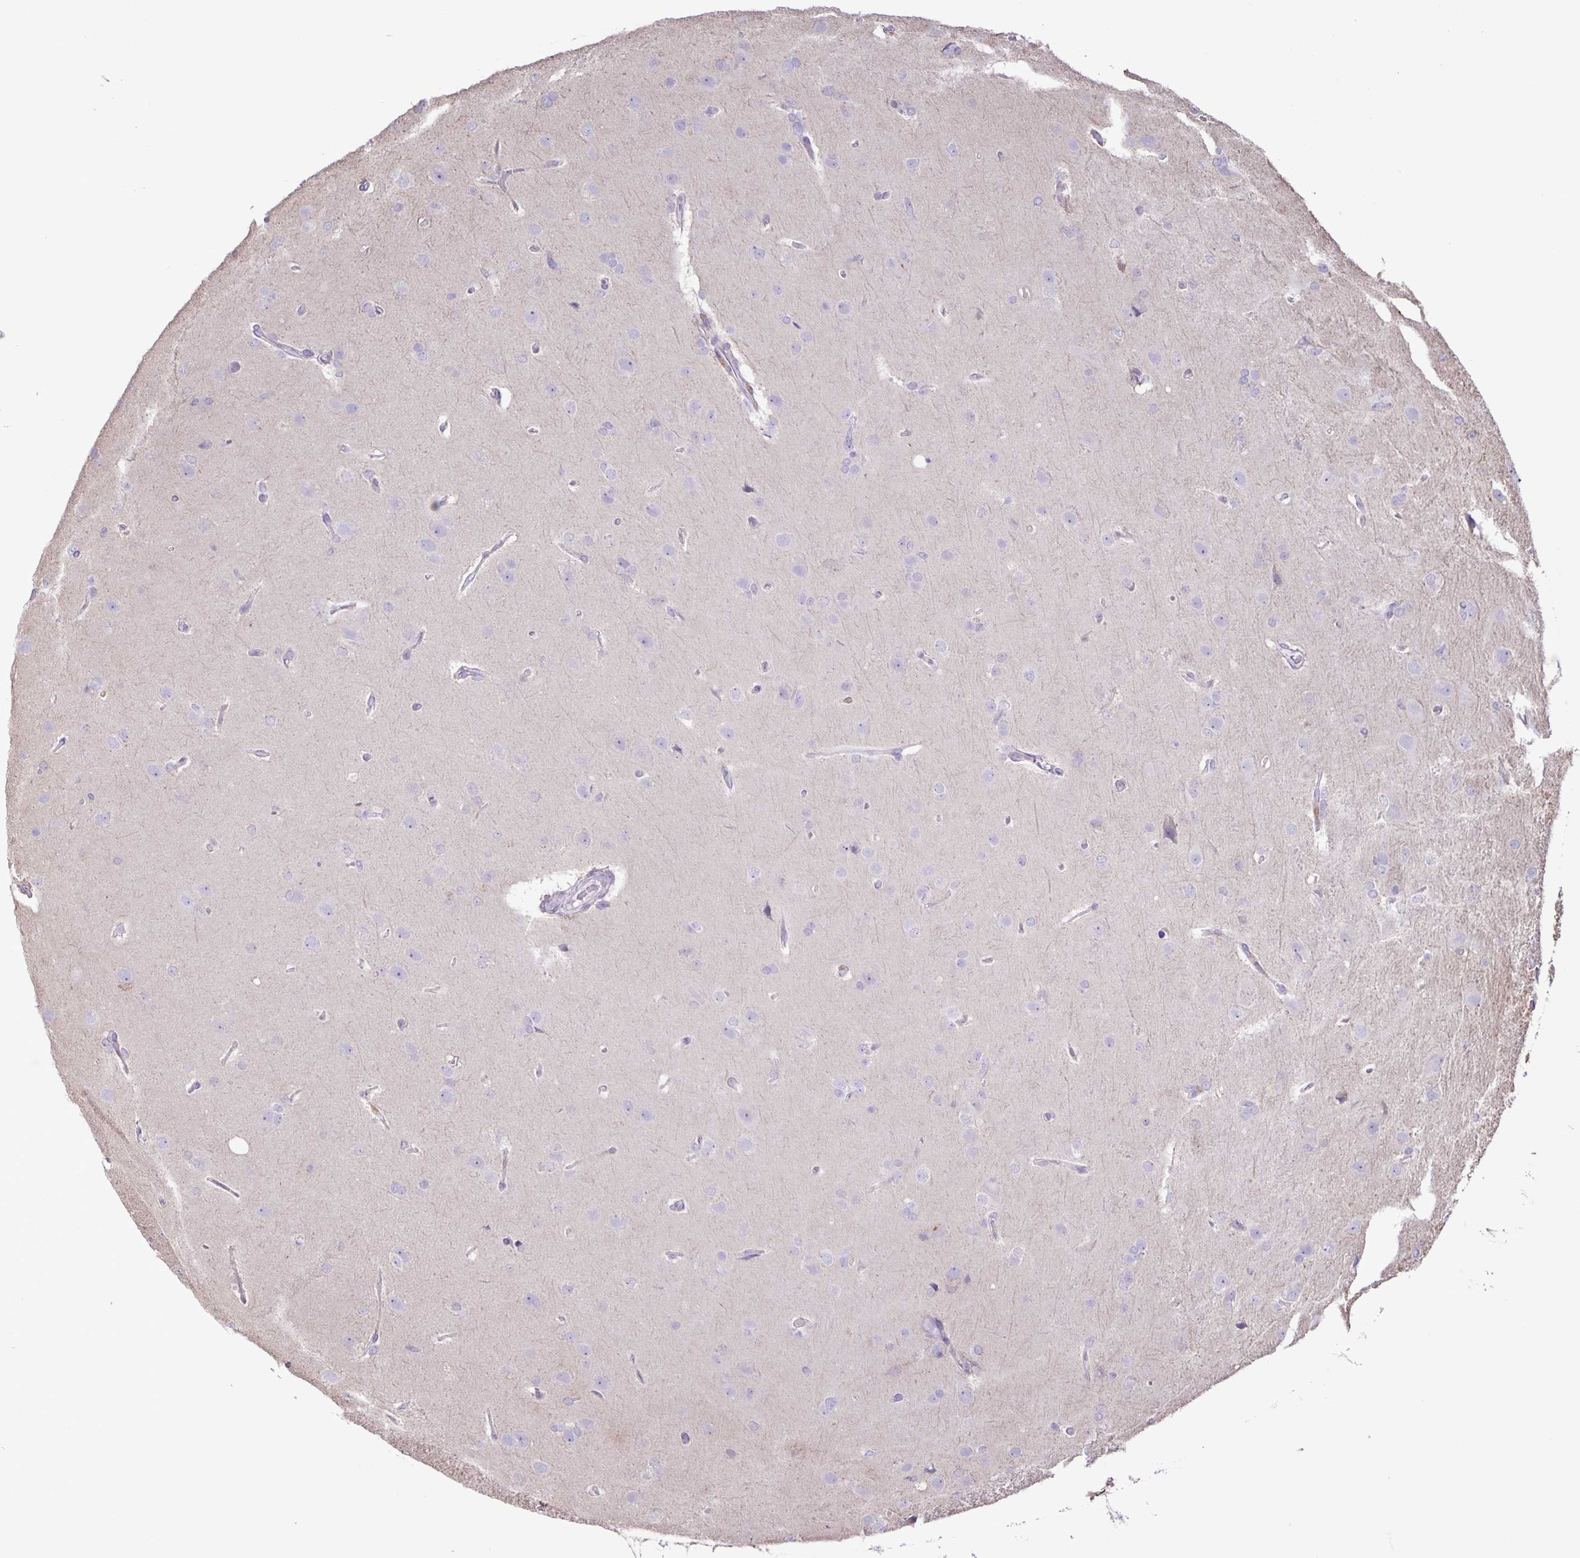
{"staining": {"intensity": "negative", "quantity": "none", "location": "none"}, "tissue": "glioma", "cell_type": "Tumor cells", "image_type": "cancer", "snomed": [{"axis": "morphology", "description": "Glioma, malignant, High grade"}, {"axis": "topography", "description": "Brain"}], "caption": "Glioma was stained to show a protein in brown. There is no significant expression in tumor cells.", "gene": "ADCK1", "patient": {"sex": "male", "age": 53}}